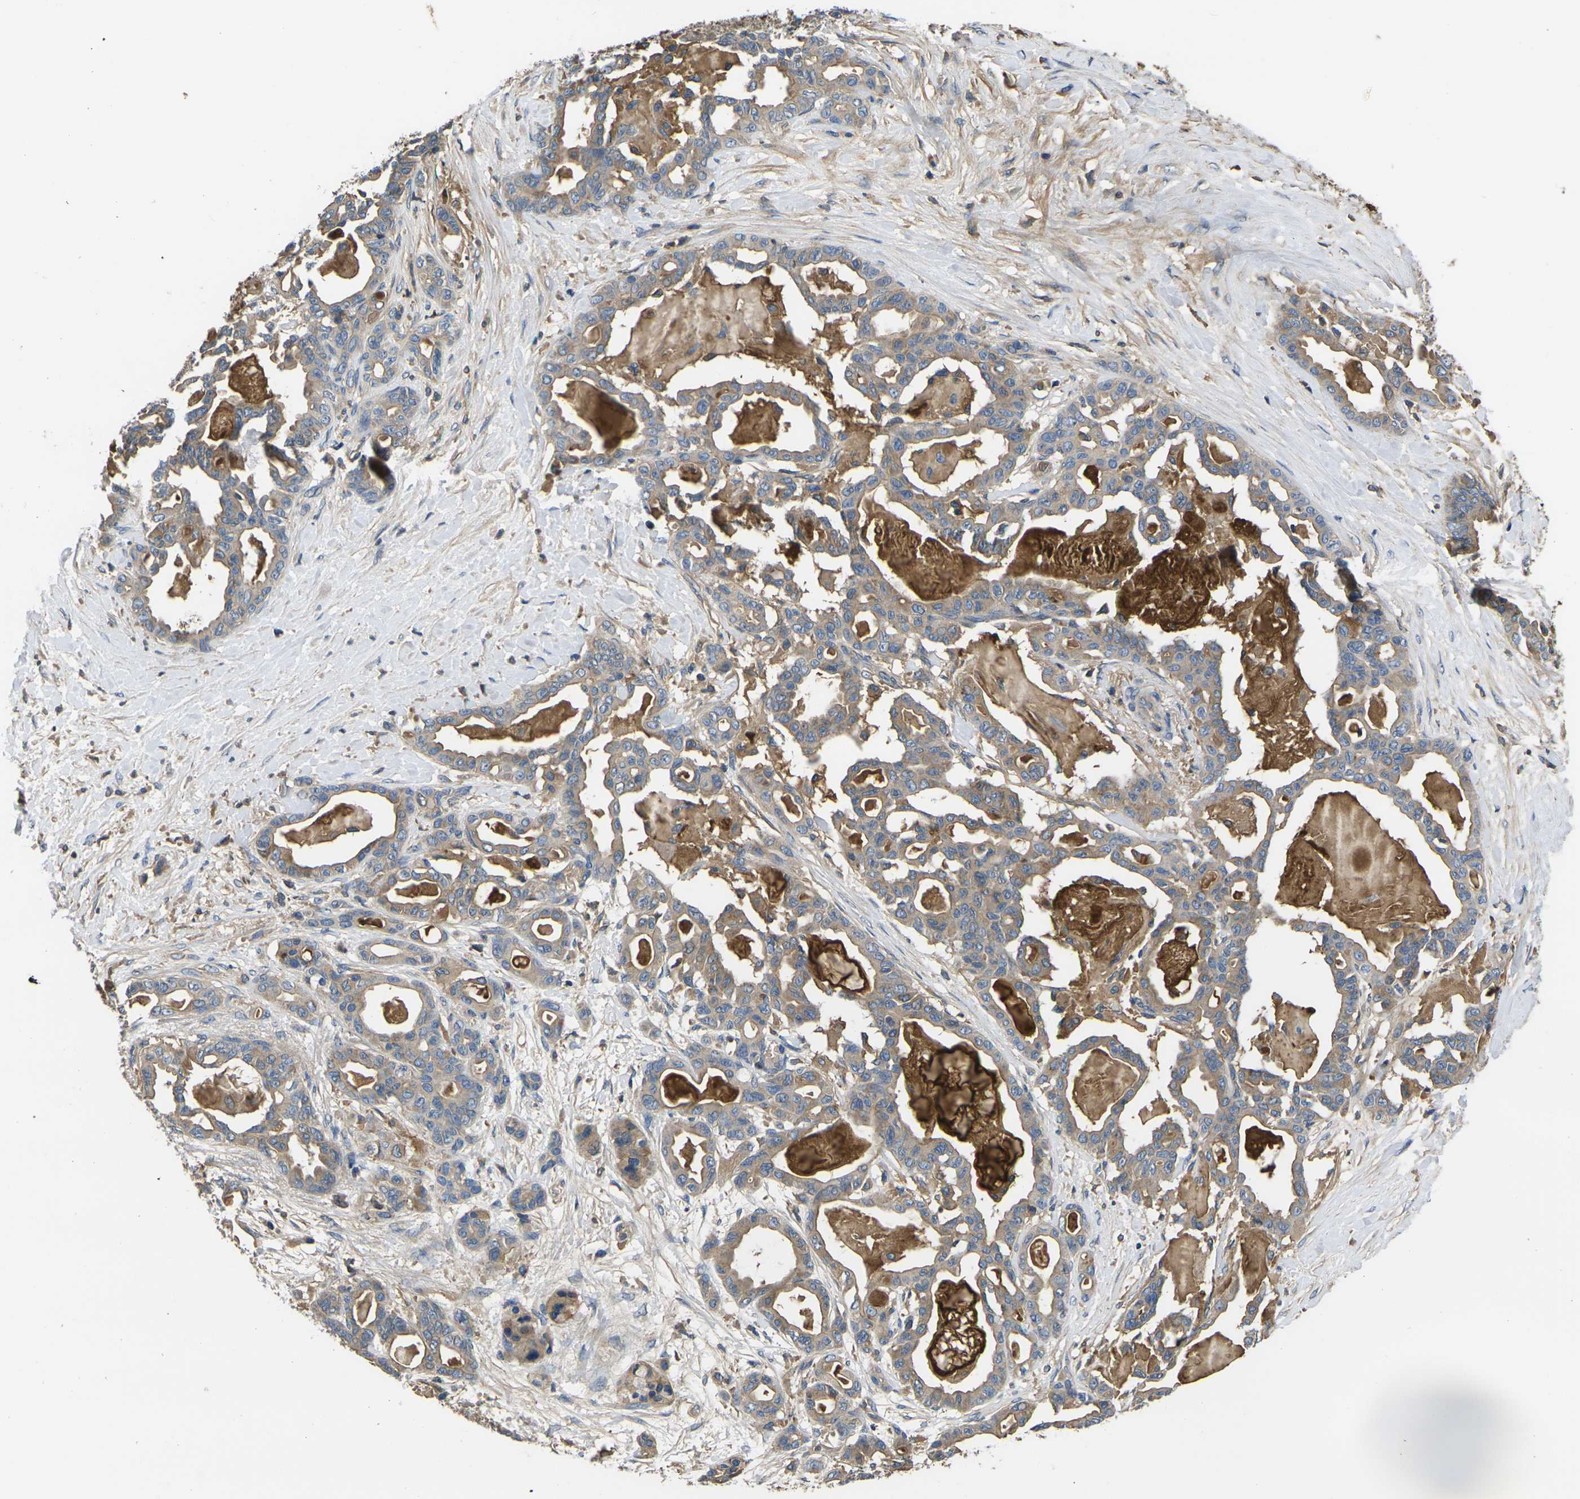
{"staining": {"intensity": "weak", "quantity": ">75%", "location": "cytoplasmic/membranous"}, "tissue": "pancreatic cancer", "cell_type": "Tumor cells", "image_type": "cancer", "snomed": [{"axis": "morphology", "description": "Adenocarcinoma, NOS"}, {"axis": "topography", "description": "Pancreas"}], "caption": "DAB immunohistochemical staining of human adenocarcinoma (pancreatic) shows weak cytoplasmic/membranous protein staining in about >75% of tumor cells.", "gene": "HSPG2", "patient": {"sex": "male", "age": 63}}